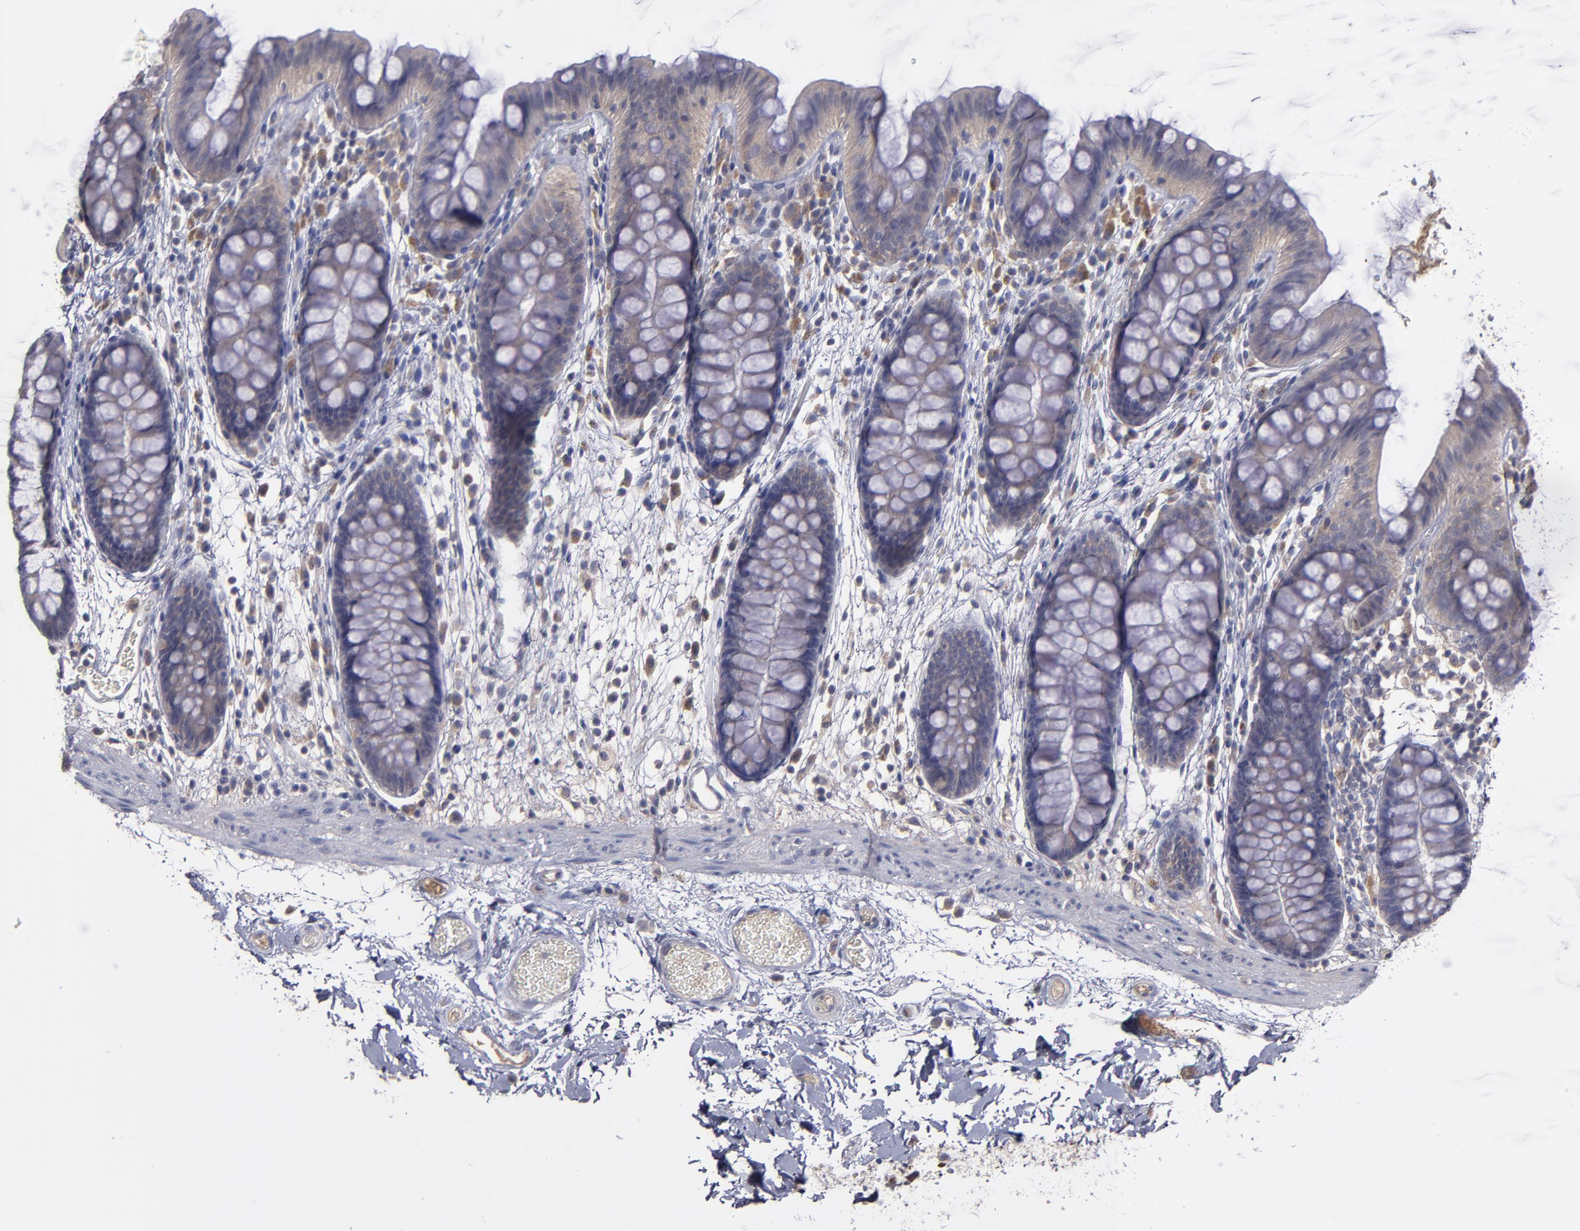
{"staining": {"intensity": "negative", "quantity": "none", "location": "none"}, "tissue": "colon", "cell_type": "Endothelial cells", "image_type": "normal", "snomed": [{"axis": "morphology", "description": "Normal tissue, NOS"}, {"axis": "topography", "description": "Smooth muscle"}, {"axis": "topography", "description": "Colon"}], "caption": "Immunohistochemical staining of normal colon reveals no significant staining in endothelial cells. (Immunohistochemistry, brightfield microscopy, high magnification).", "gene": "MMP11", "patient": {"sex": "male", "age": 67}}